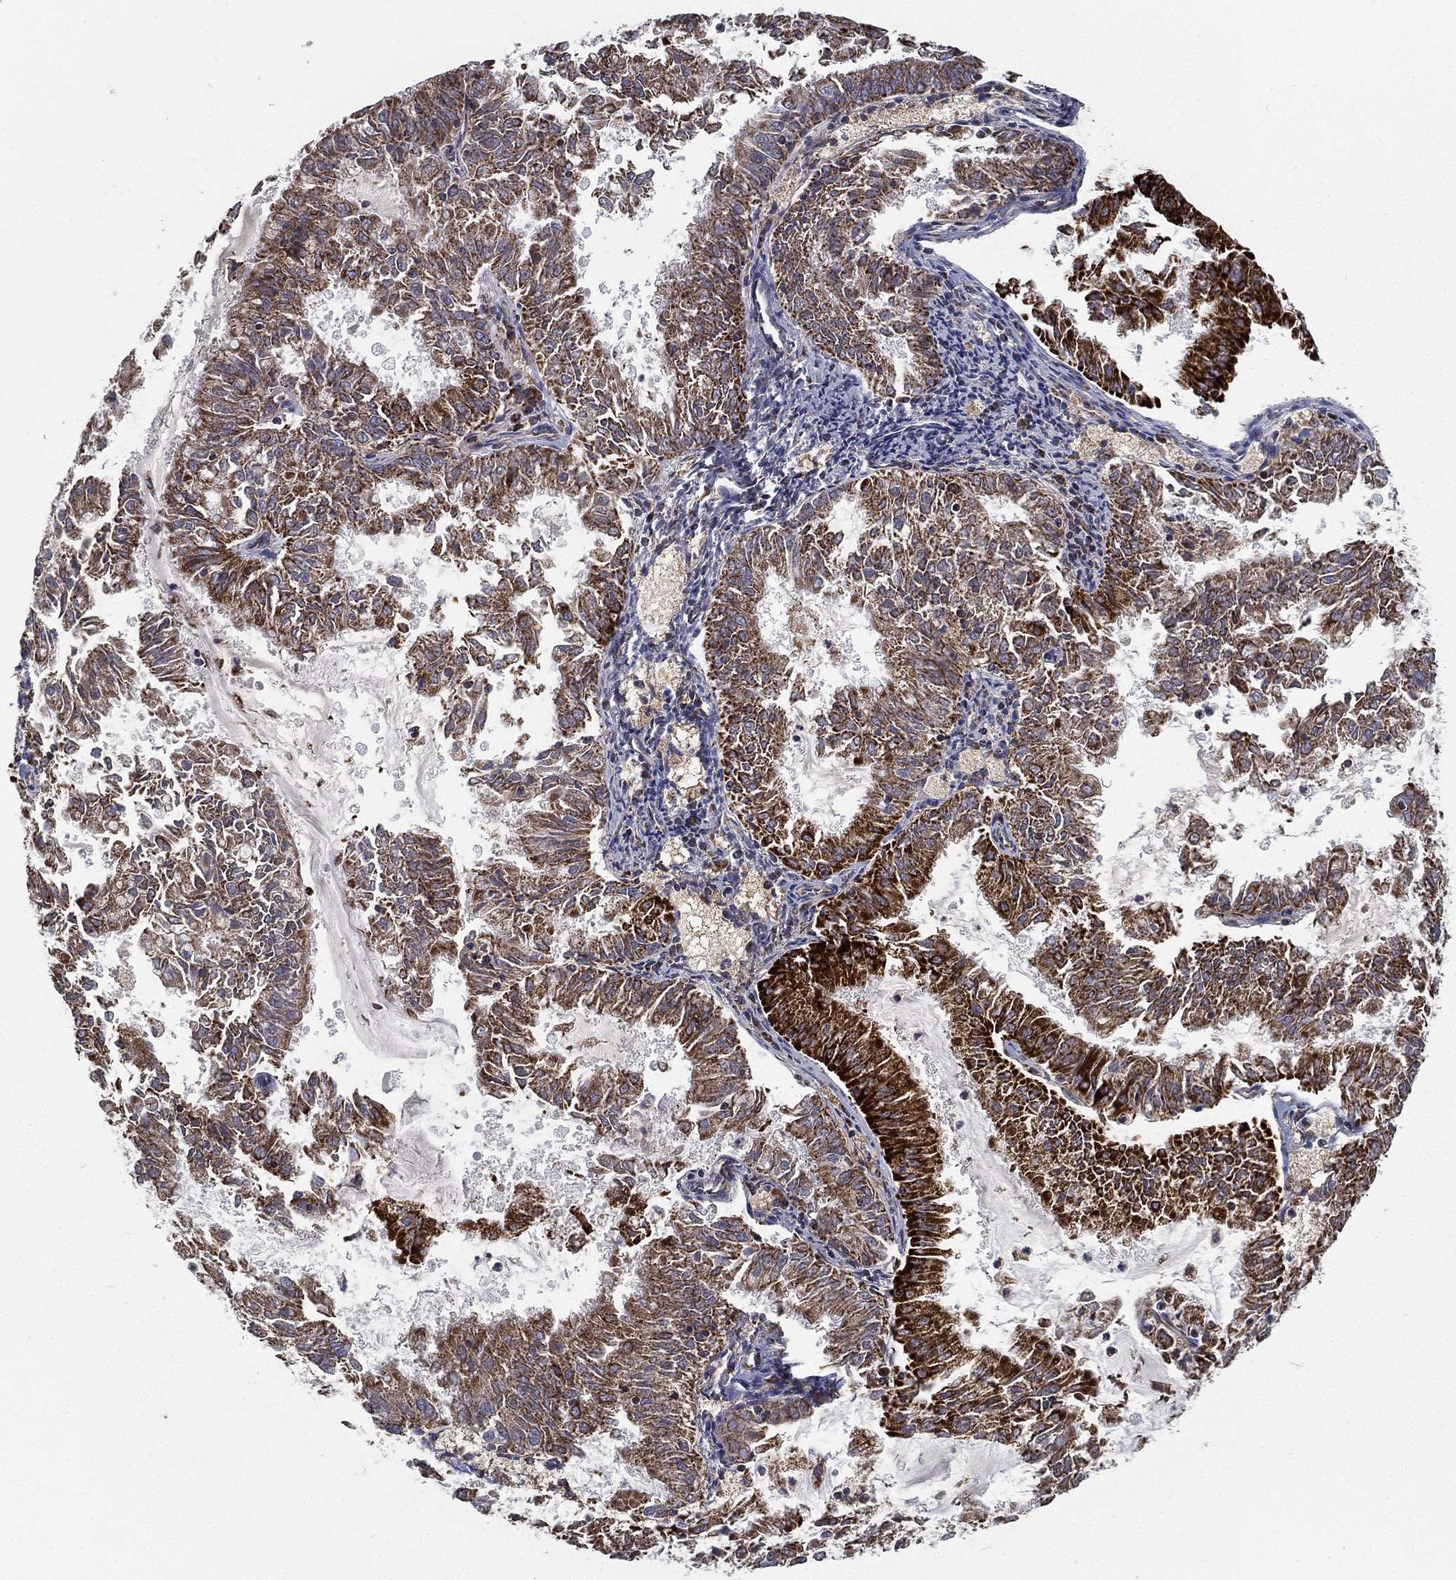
{"staining": {"intensity": "strong", "quantity": "25%-75%", "location": "cytoplasmic/membranous"}, "tissue": "endometrial cancer", "cell_type": "Tumor cells", "image_type": "cancer", "snomed": [{"axis": "morphology", "description": "Adenocarcinoma, NOS"}, {"axis": "topography", "description": "Endometrium"}], "caption": "Brown immunohistochemical staining in human endometrial cancer displays strong cytoplasmic/membranous positivity in about 25%-75% of tumor cells. (IHC, brightfield microscopy, high magnification).", "gene": "MT-CYB", "patient": {"sex": "female", "age": 57}}